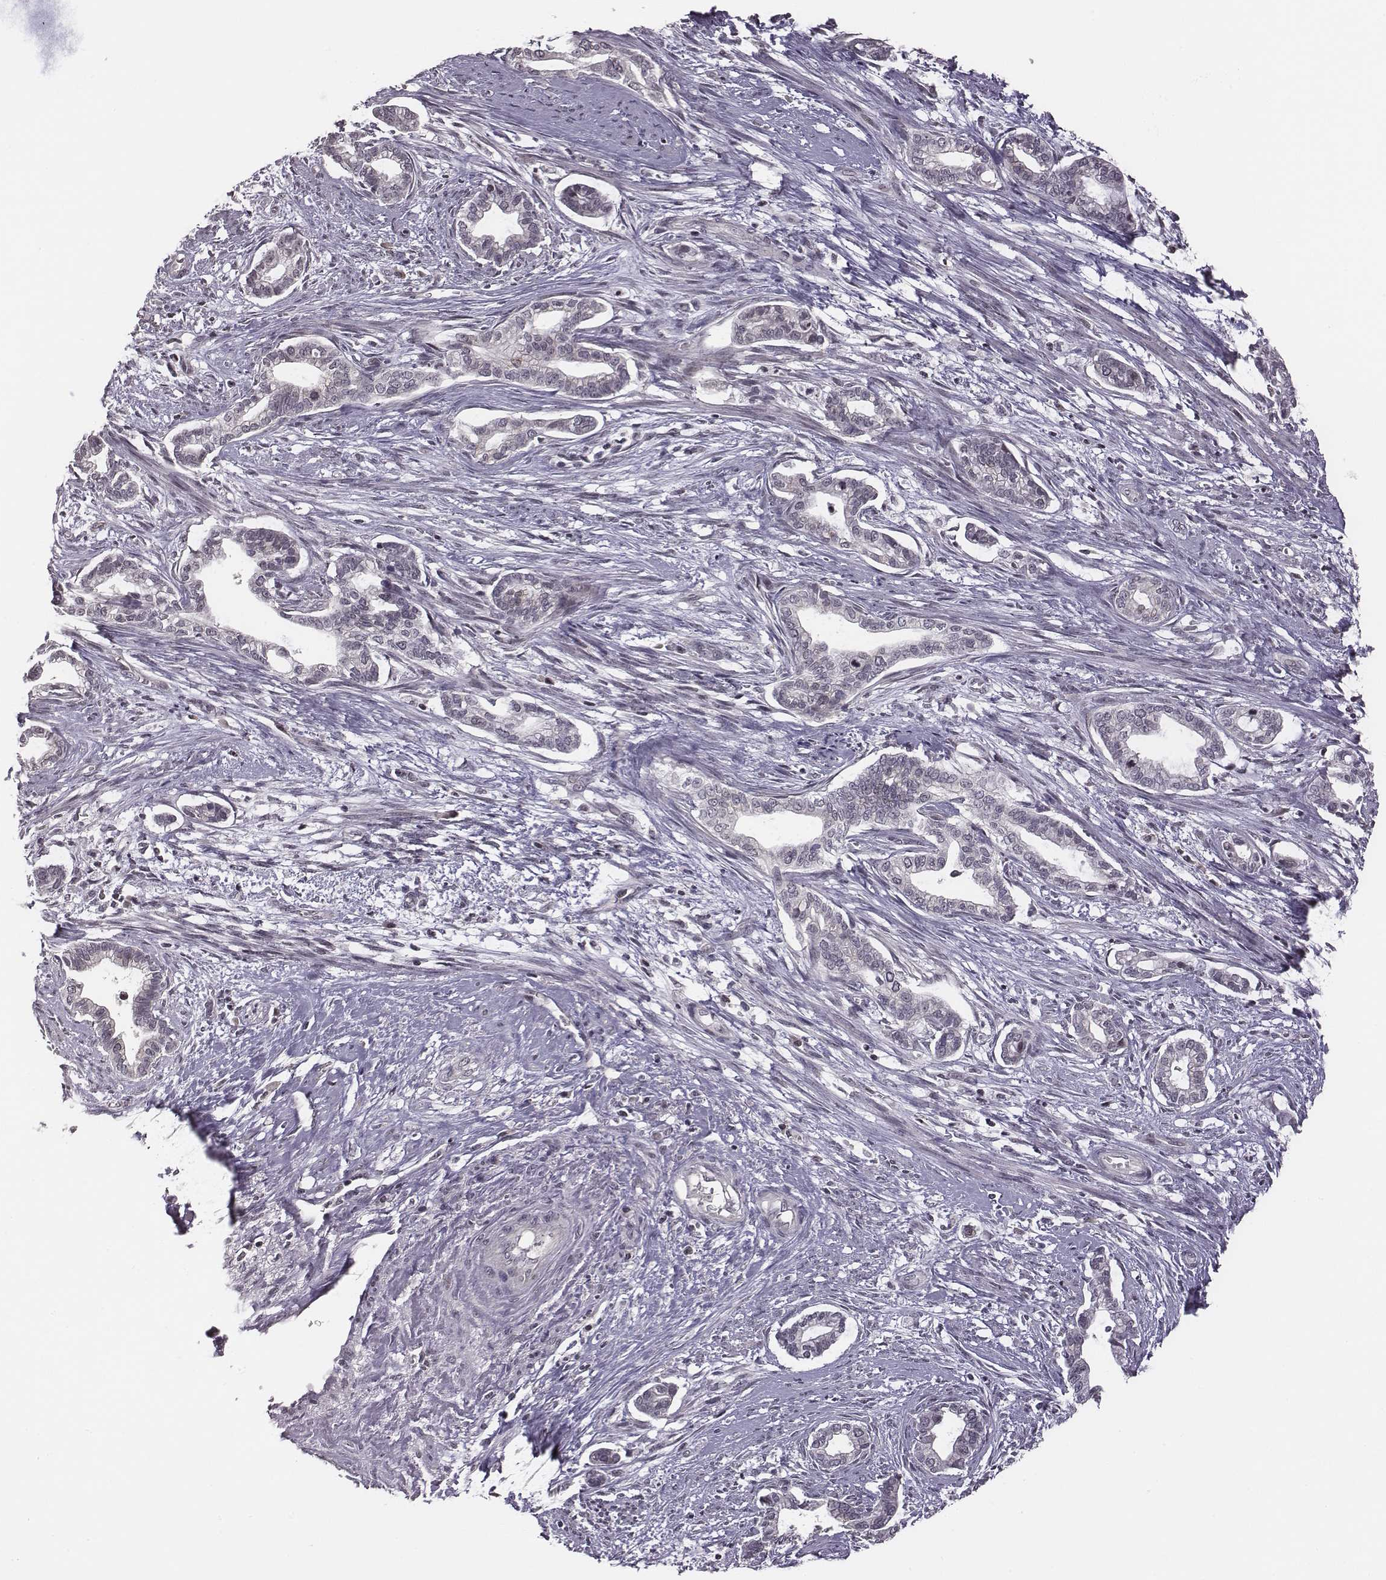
{"staining": {"intensity": "negative", "quantity": "none", "location": "none"}, "tissue": "cervical cancer", "cell_type": "Tumor cells", "image_type": "cancer", "snomed": [{"axis": "morphology", "description": "Adenocarcinoma, NOS"}, {"axis": "topography", "description": "Cervix"}], "caption": "Cervical cancer (adenocarcinoma) stained for a protein using IHC demonstrates no staining tumor cells.", "gene": "GRM4", "patient": {"sex": "female", "age": 62}}